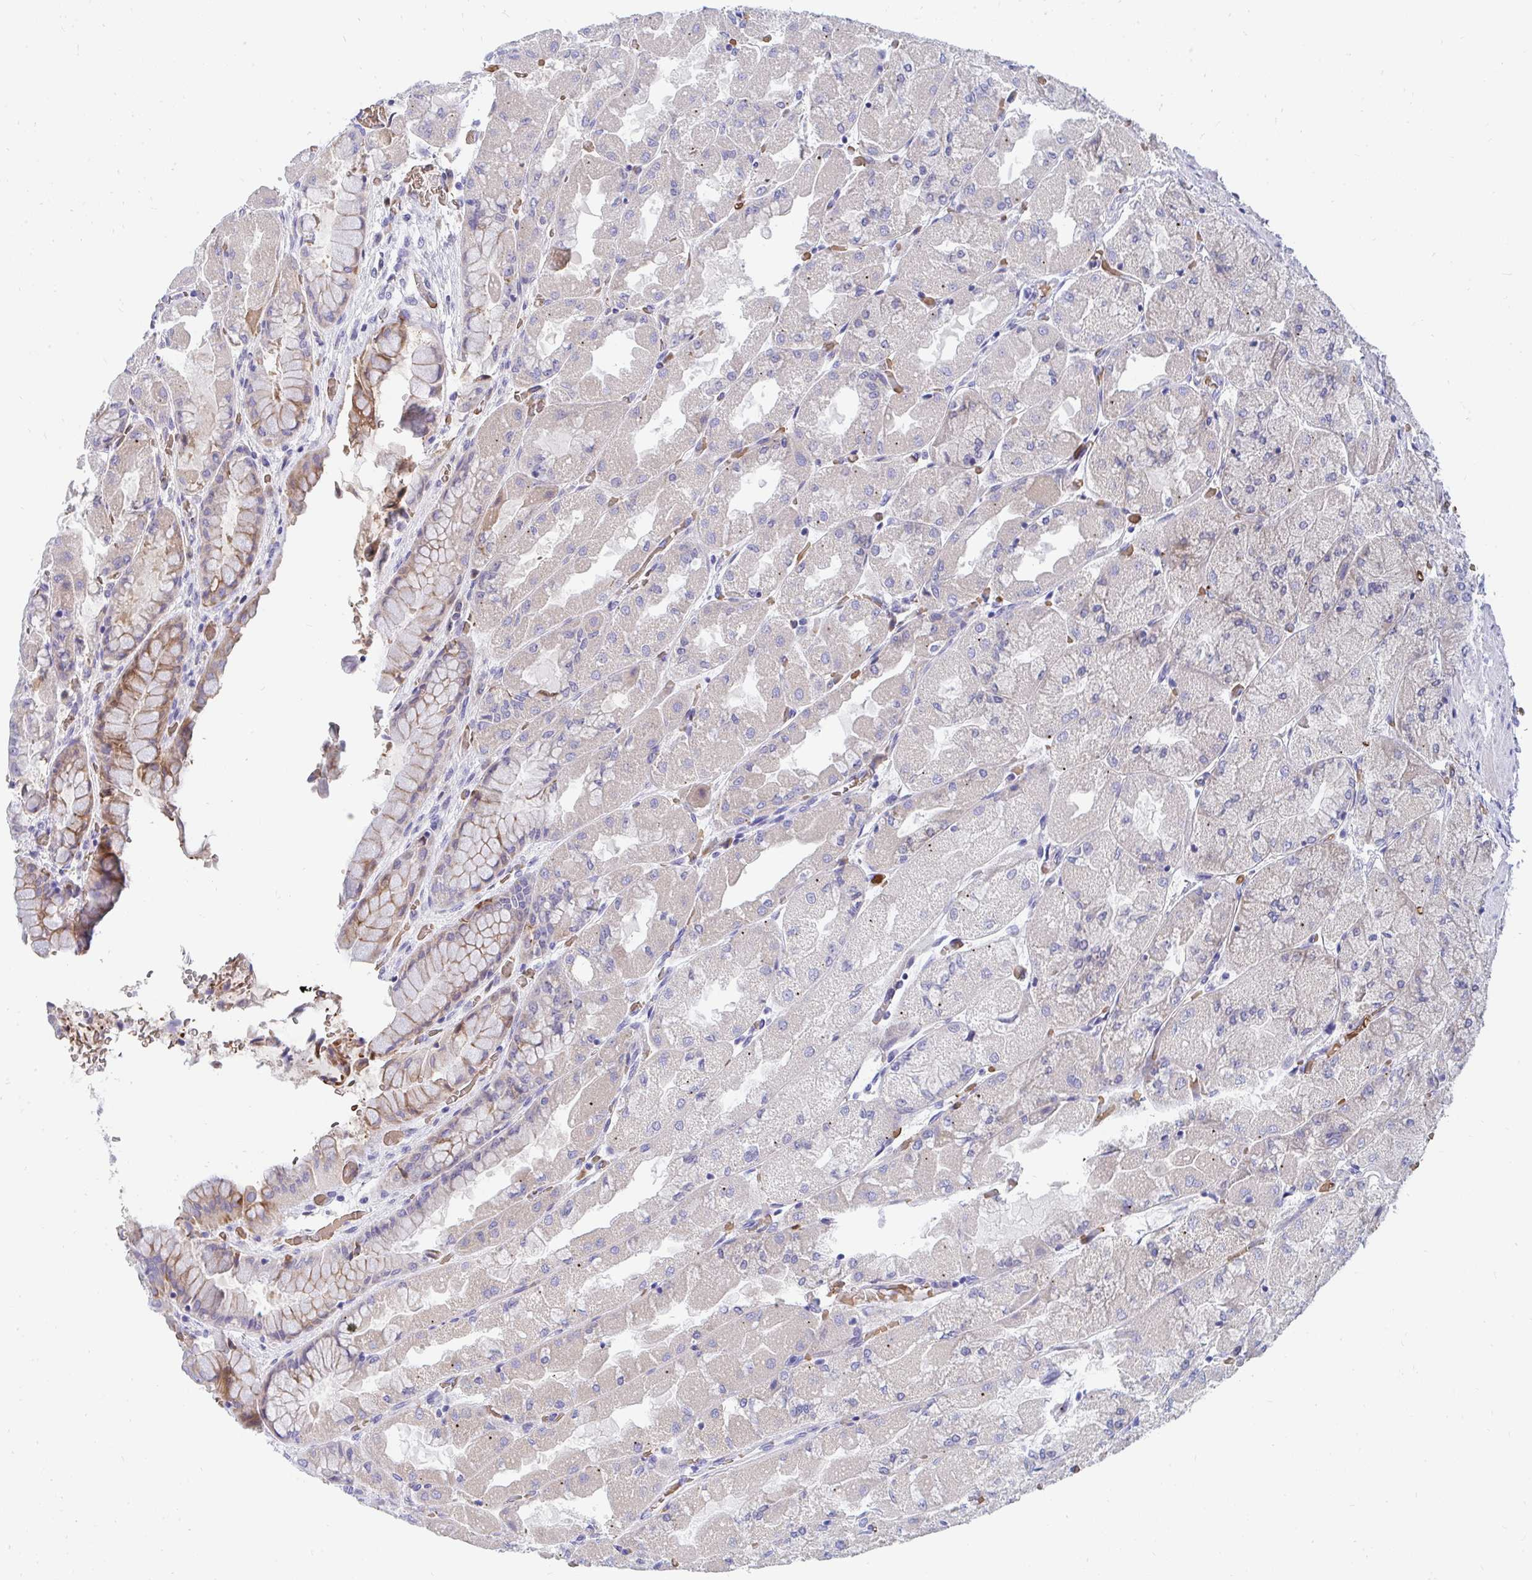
{"staining": {"intensity": "moderate", "quantity": "<25%", "location": "cytoplasmic/membranous"}, "tissue": "stomach", "cell_type": "Glandular cells", "image_type": "normal", "snomed": [{"axis": "morphology", "description": "Normal tissue, NOS"}, {"axis": "topography", "description": "Stomach"}], "caption": "This micrograph displays IHC staining of unremarkable stomach, with low moderate cytoplasmic/membranous positivity in approximately <25% of glandular cells.", "gene": "MROH2B", "patient": {"sex": "female", "age": 61}}